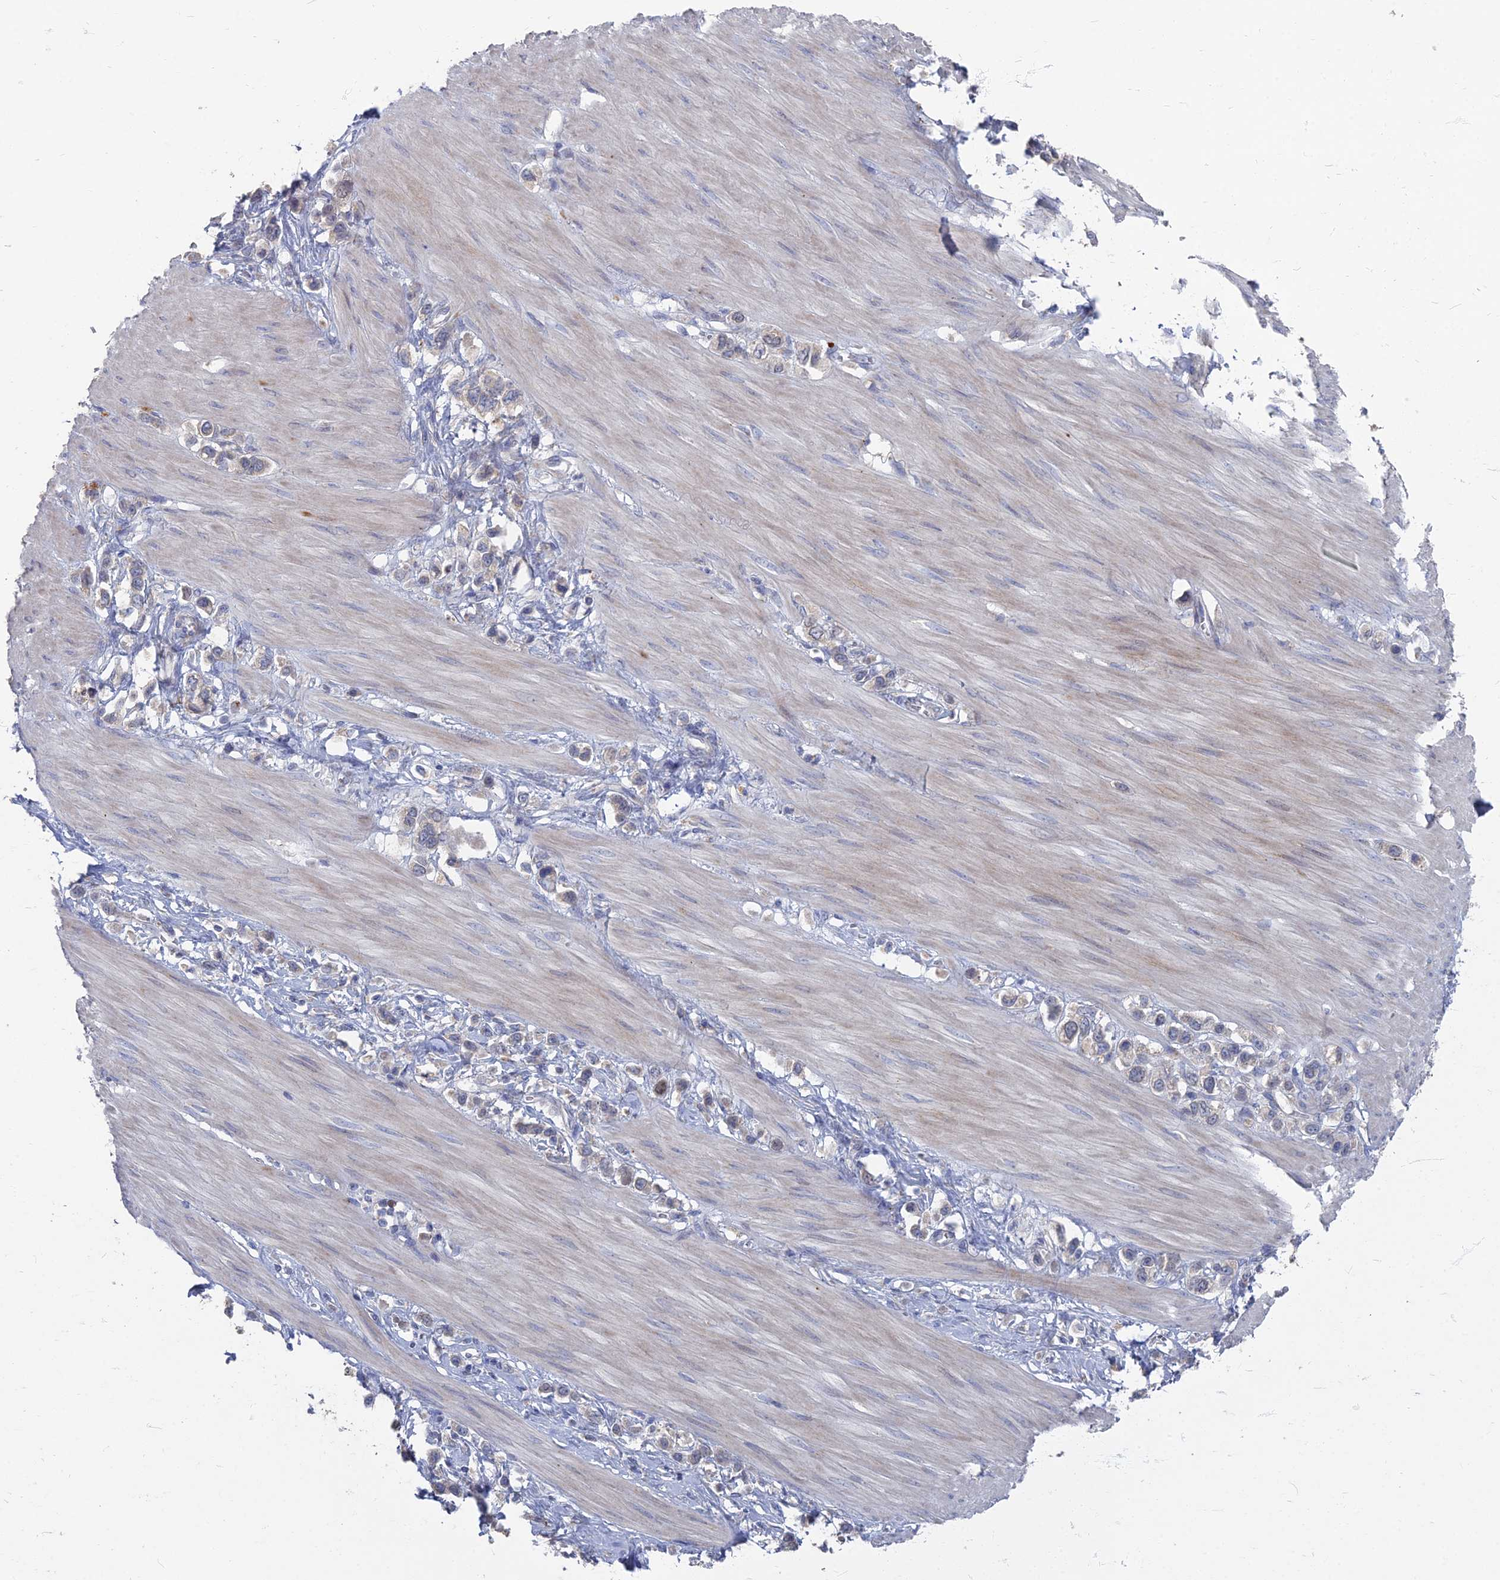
{"staining": {"intensity": "negative", "quantity": "none", "location": "none"}, "tissue": "stomach cancer", "cell_type": "Tumor cells", "image_type": "cancer", "snomed": [{"axis": "morphology", "description": "Adenocarcinoma, NOS"}, {"axis": "topography", "description": "Stomach"}], "caption": "High power microscopy photomicrograph of an IHC image of adenocarcinoma (stomach), revealing no significant staining in tumor cells.", "gene": "TMEM128", "patient": {"sex": "female", "age": 65}}